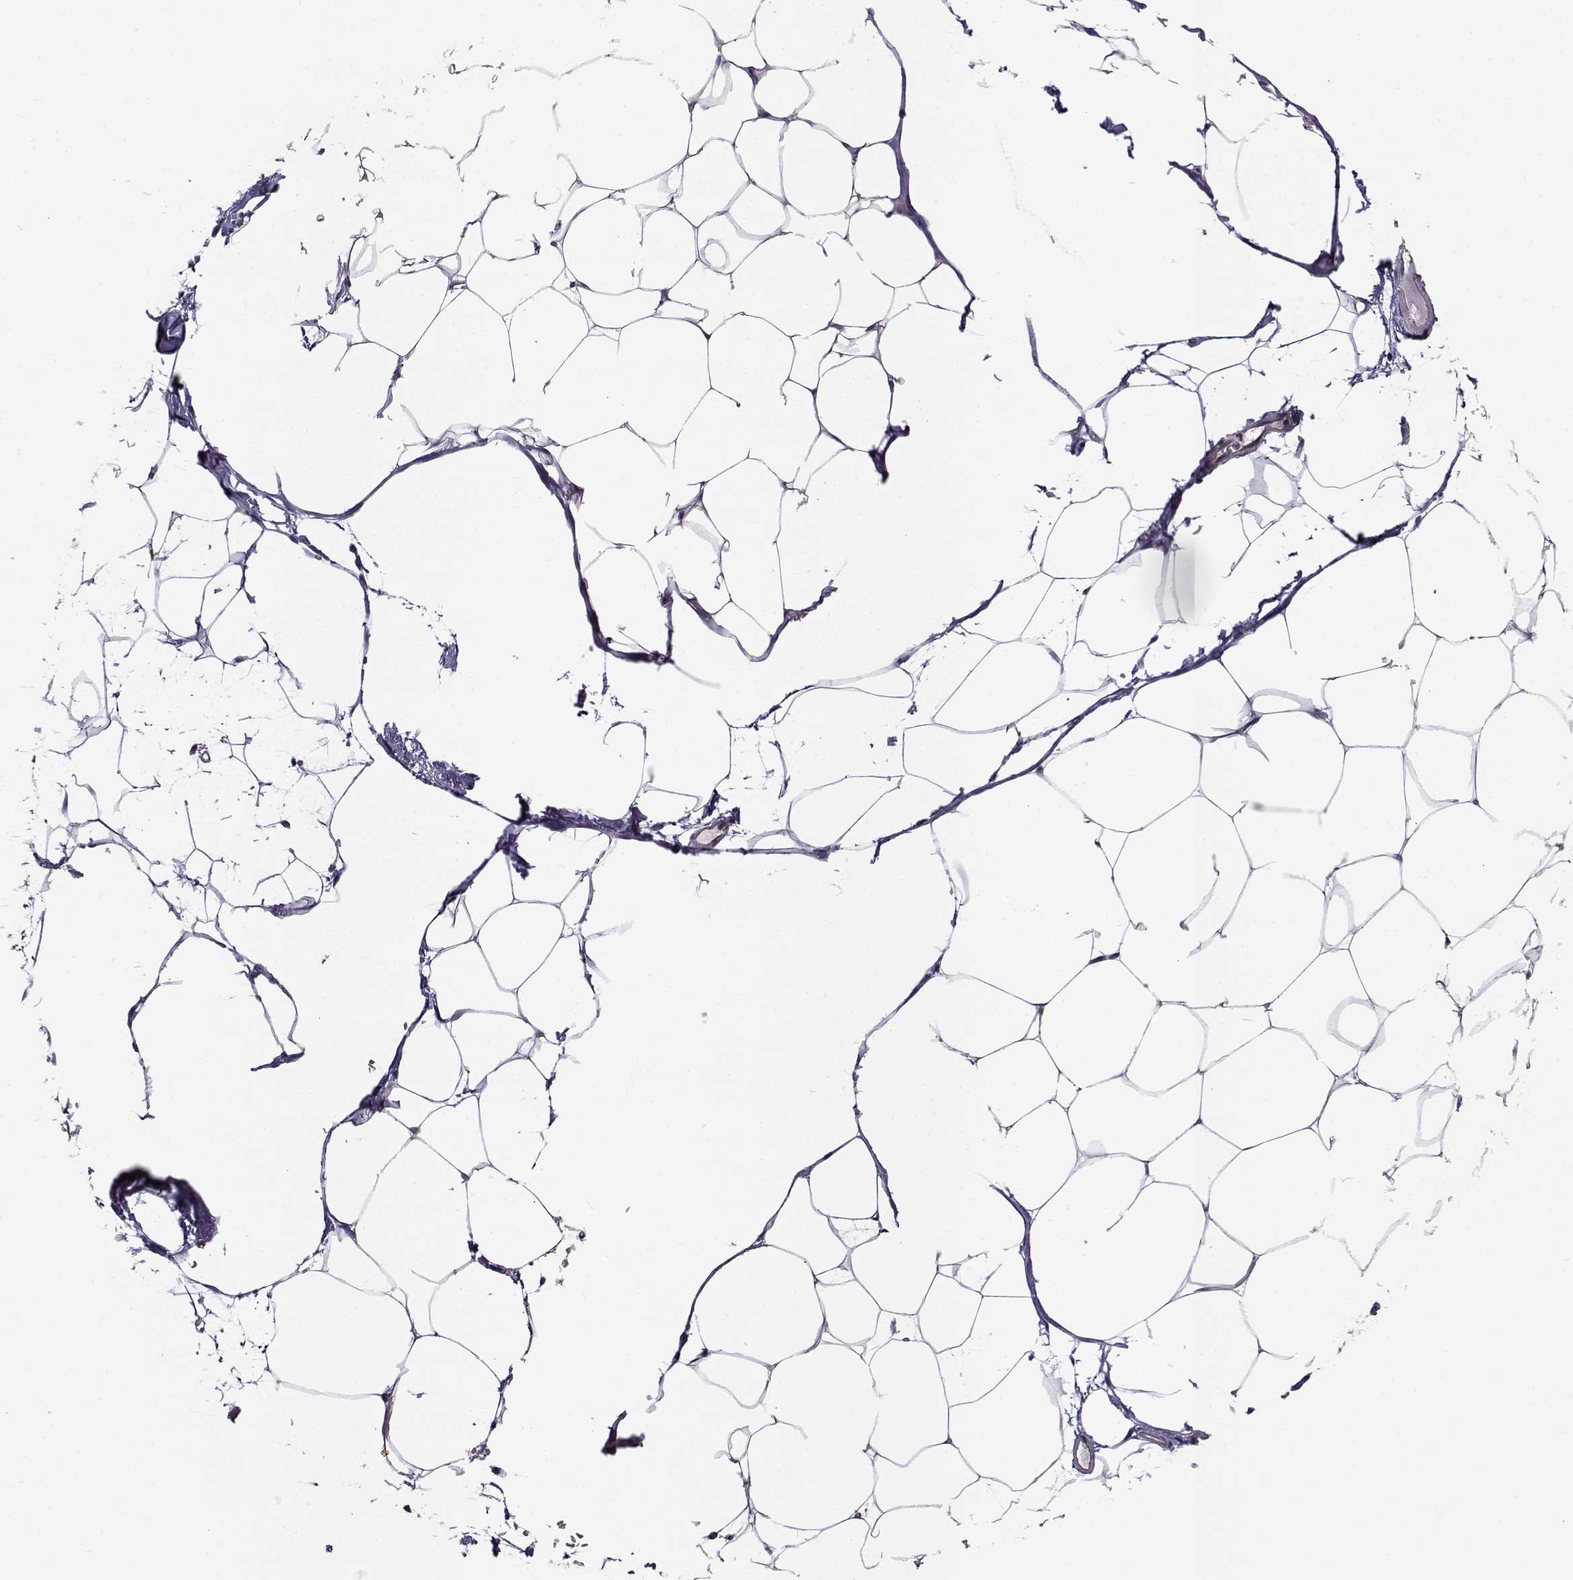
{"staining": {"intensity": "negative", "quantity": "none", "location": "none"}, "tissue": "adipose tissue", "cell_type": "Adipocytes", "image_type": "normal", "snomed": [{"axis": "morphology", "description": "Normal tissue, NOS"}, {"axis": "topography", "description": "Adipose tissue"}], "caption": "Immunohistochemistry of unremarkable adipose tissue demonstrates no positivity in adipocytes.", "gene": "NPW", "patient": {"sex": "male", "age": 57}}